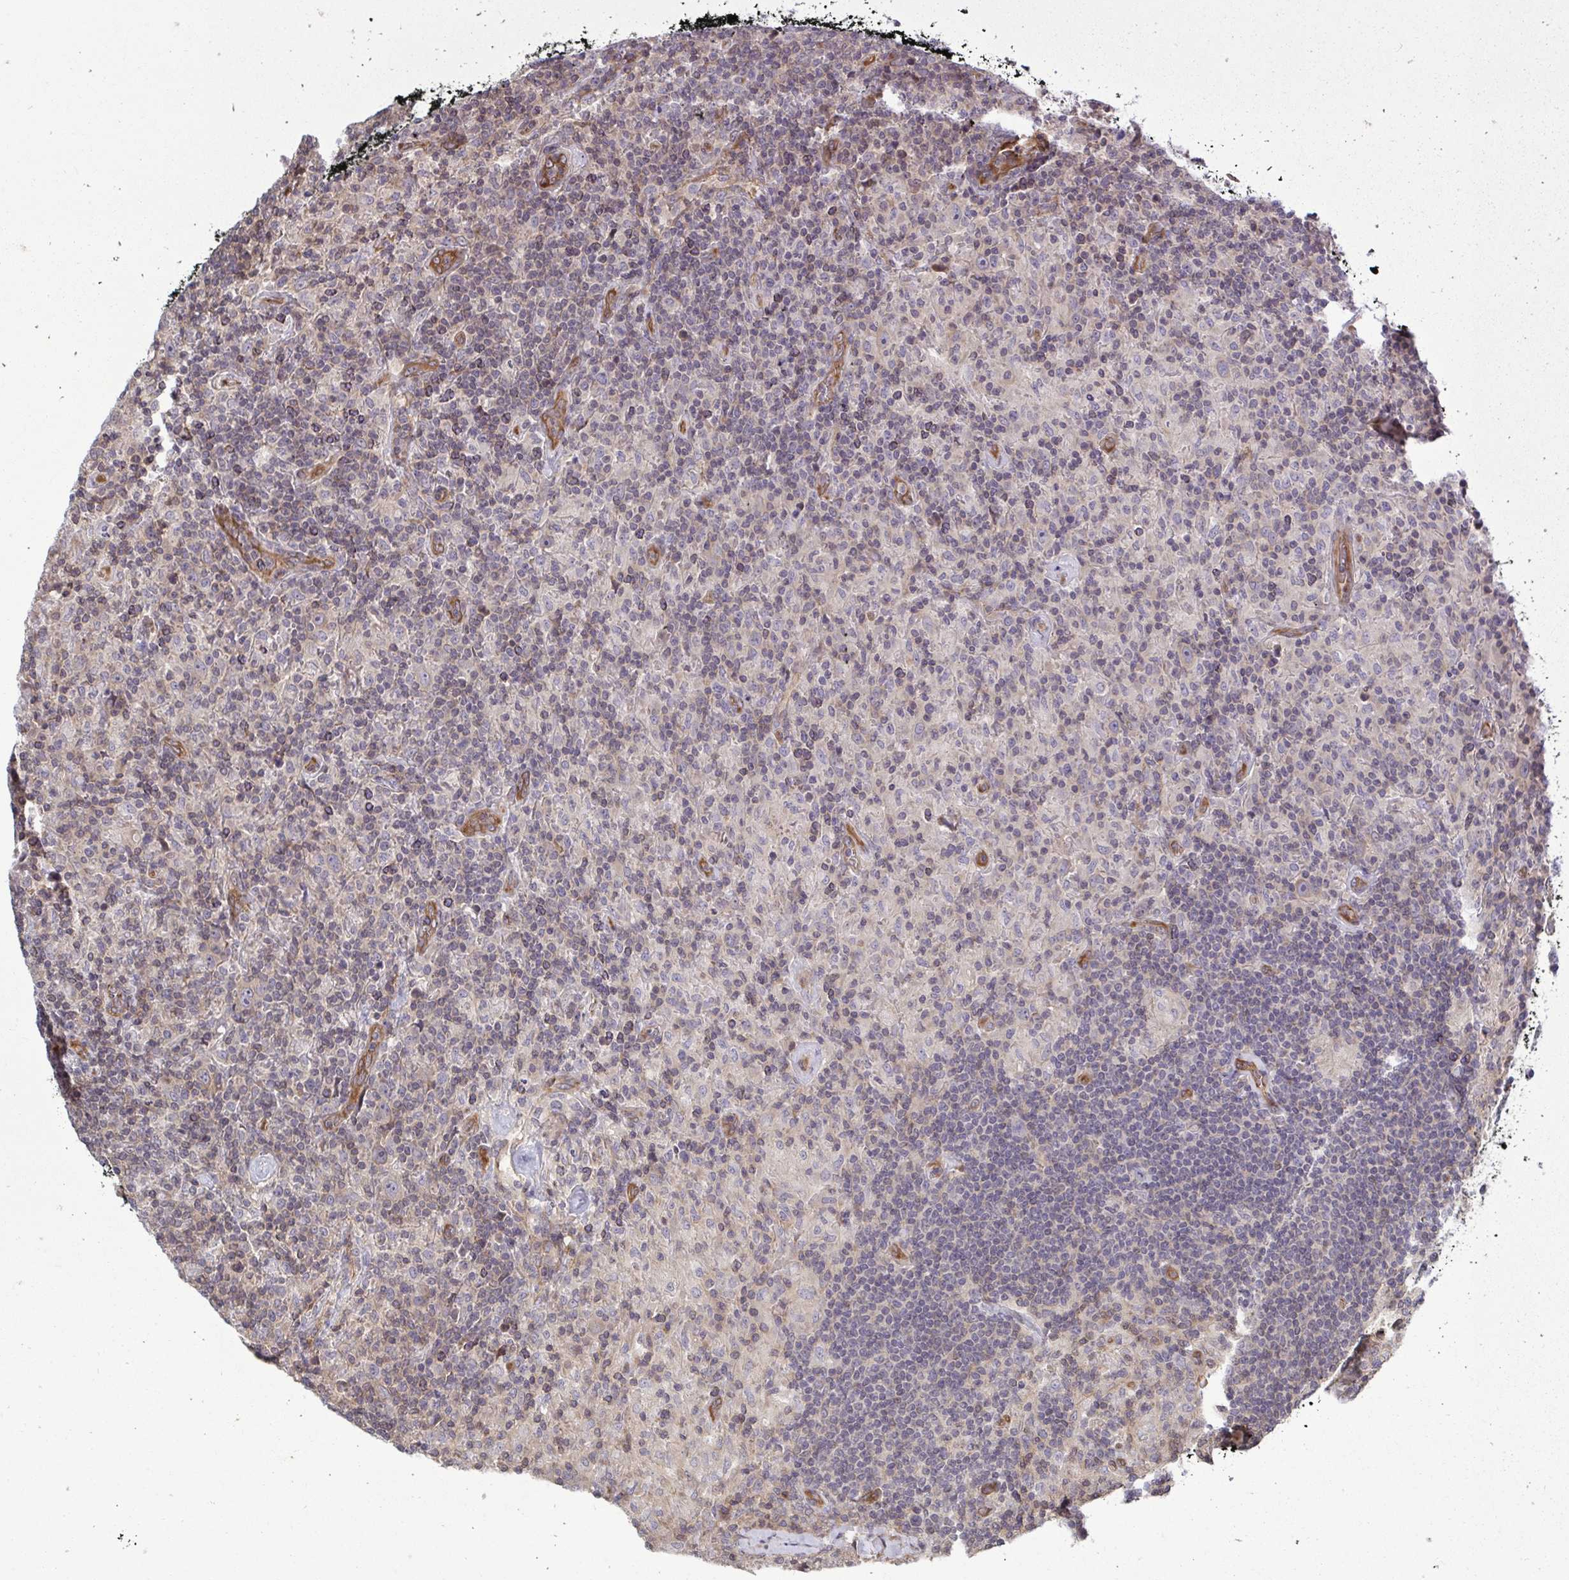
{"staining": {"intensity": "negative", "quantity": "none", "location": "none"}, "tissue": "lymphoma", "cell_type": "Tumor cells", "image_type": "cancer", "snomed": [{"axis": "morphology", "description": "Hodgkin's disease, NOS"}, {"axis": "topography", "description": "Lymph node"}], "caption": "This image is of Hodgkin's disease stained with IHC to label a protein in brown with the nuclei are counter-stained blue. There is no positivity in tumor cells.", "gene": "FUT10", "patient": {"sex": "male", "age": 70}}